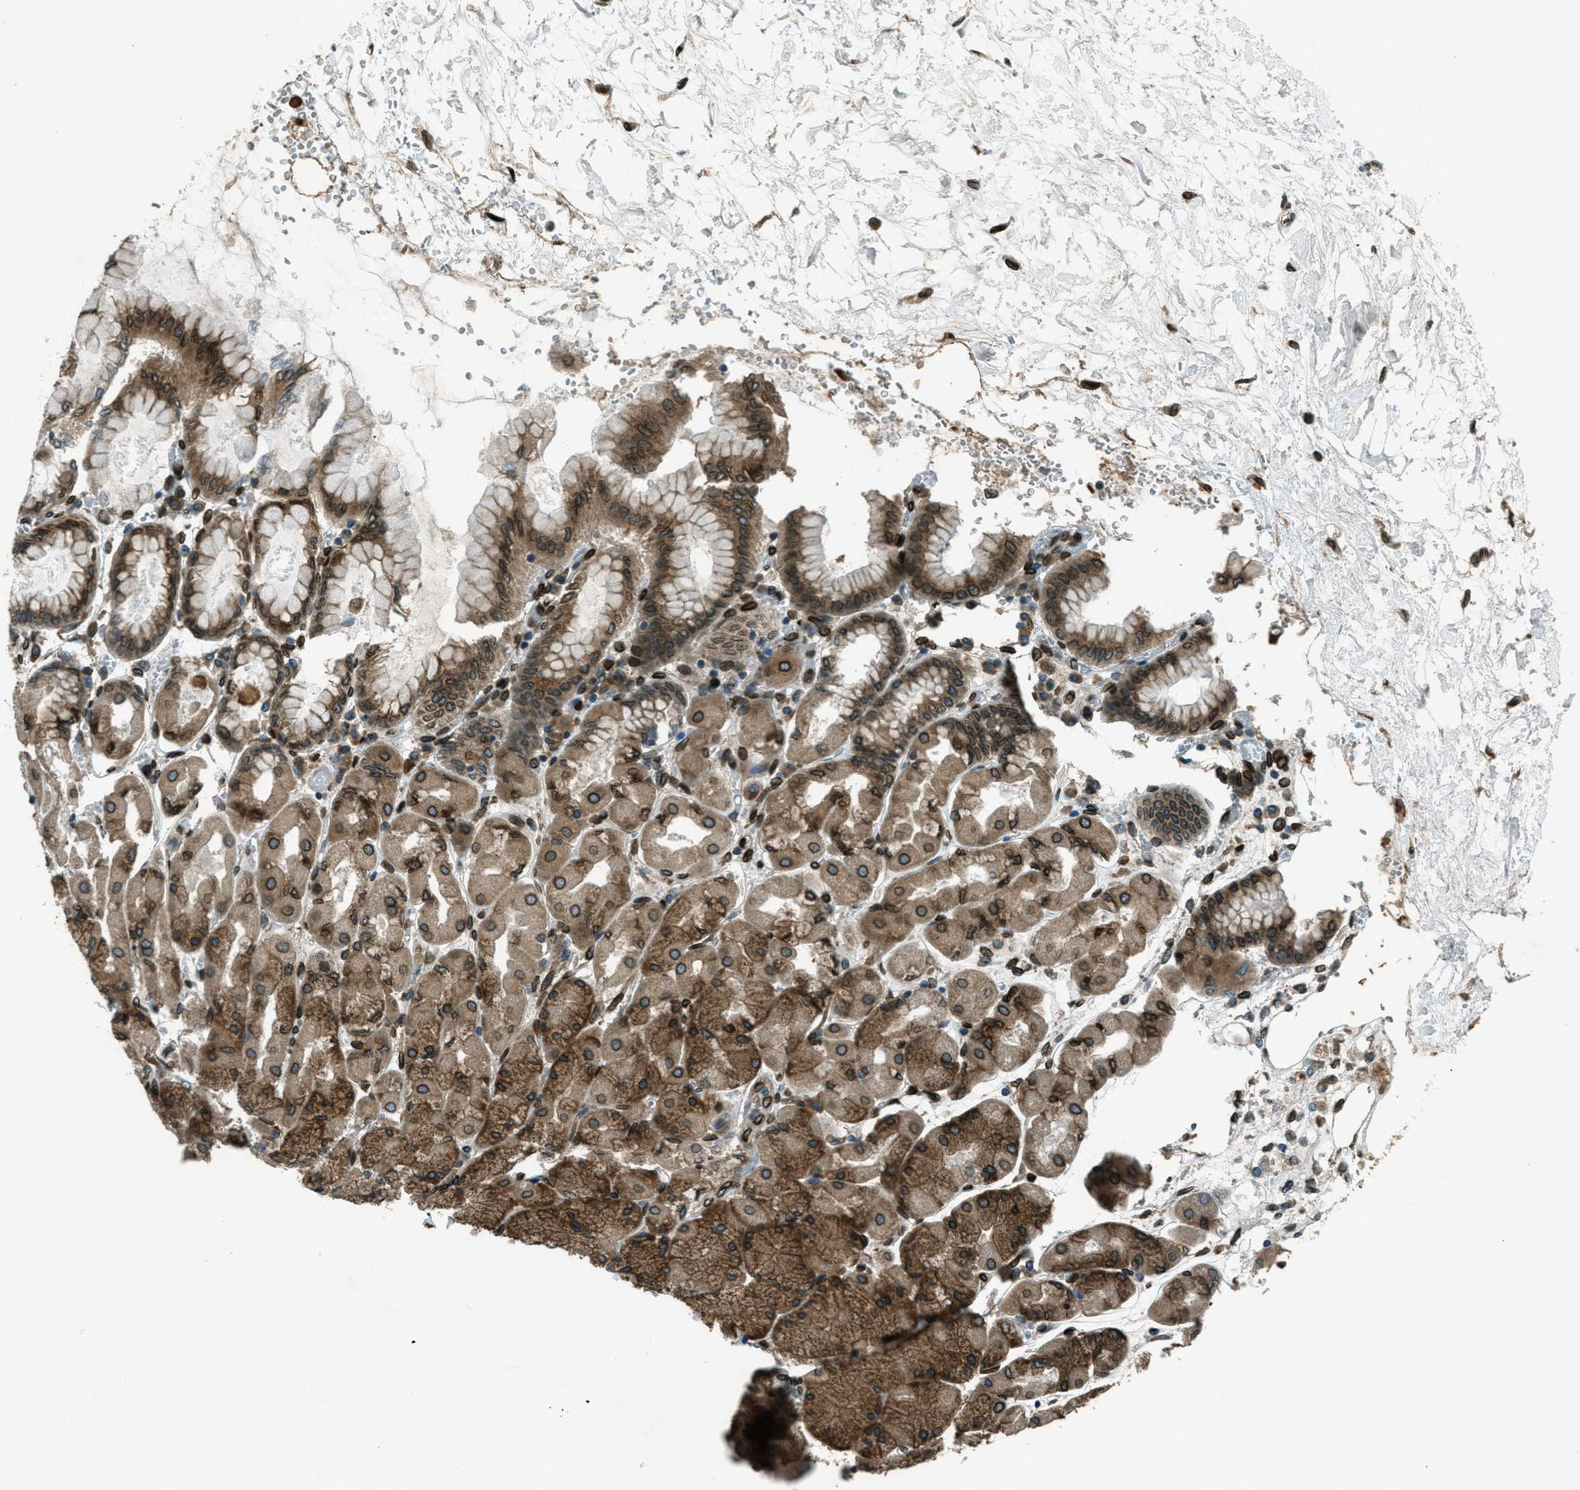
{"staining": {"intensity": "moderate", "quantity": ">75%", "location": "cytoplasmic/membranous,nuclear"}, "tissue": "stomach", "cell_type": "Glandular cells", "image_type": "normal", "snomed": [{"axis": "morphology", "description": "Normal tissue, NOS"}, {"axis": "topography", "description": "Stomach, upper"}], "caption": "IHC staining of normal stomach, which displays medium levels of moderate cytoplasmic/membranous,nuclear positivity in approximately >75% of glandular cells indicating moderate cytoplasmic/membranous,nuclear protein positivity. The staining was performed using DAB (3,3'-diaminobenzidine) (brown) for protein detection and nuclei were counterstained in hematoxylin (blue).", "gene": "LEMD2", "patient": {"sex": "female", "age": 56}}